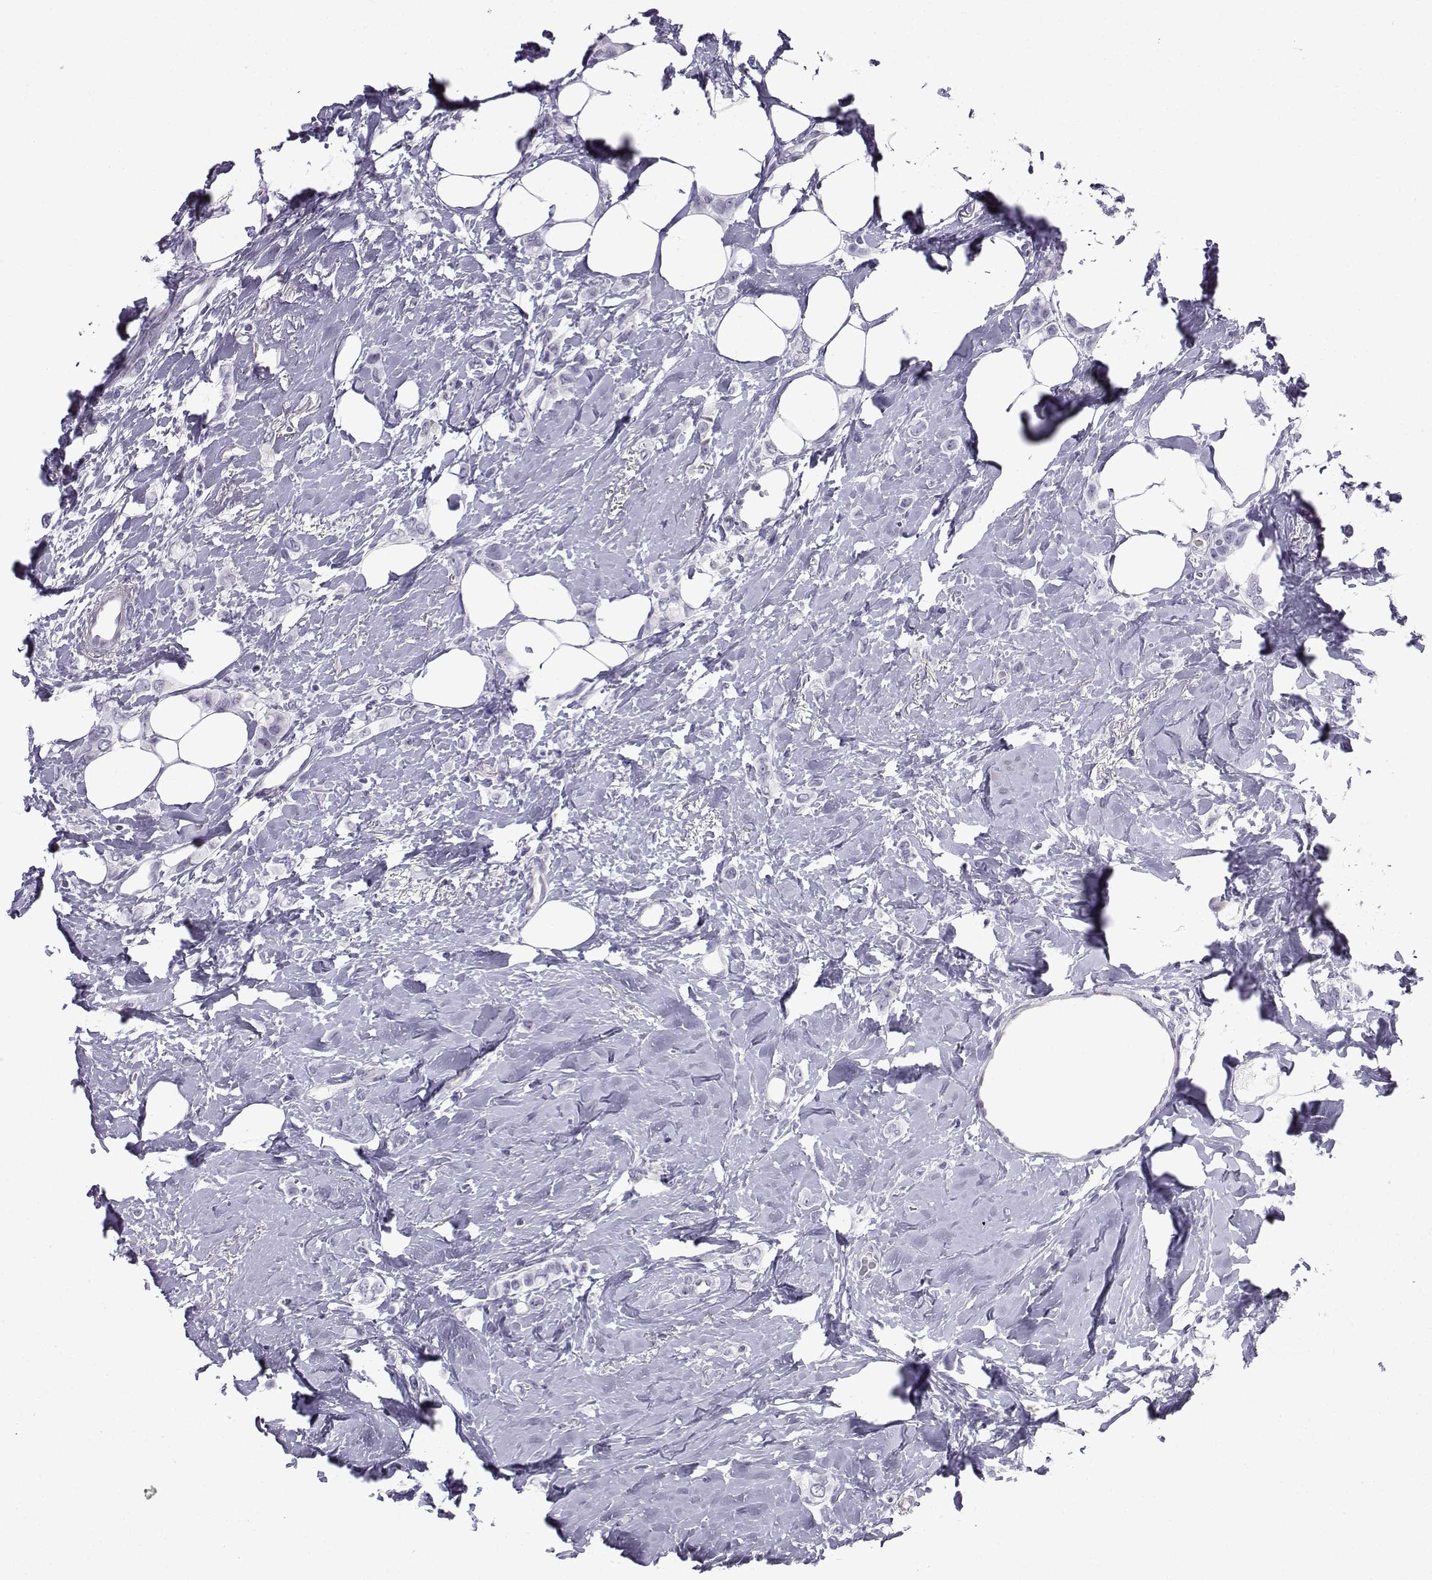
{"staining": {"intensity": "negative", "quantity": "none", "location": "none"}, "tissue": "breast cancer", "cell_type": "Tumor cells", "image_type": "cancer", "snomed": [{"axis": "morphology", "description": "Lobular carcinoma"}, {"axis": "topography", "description": "Breast"}], "caption": "DAB (3,3'-diaminobenzidine) immunohistochemical staining of breast lobular carcinoma shows no significant expression in tumor cells.", "gene": "CFAP53", "patient": {"sex": "female", "age": 66}}